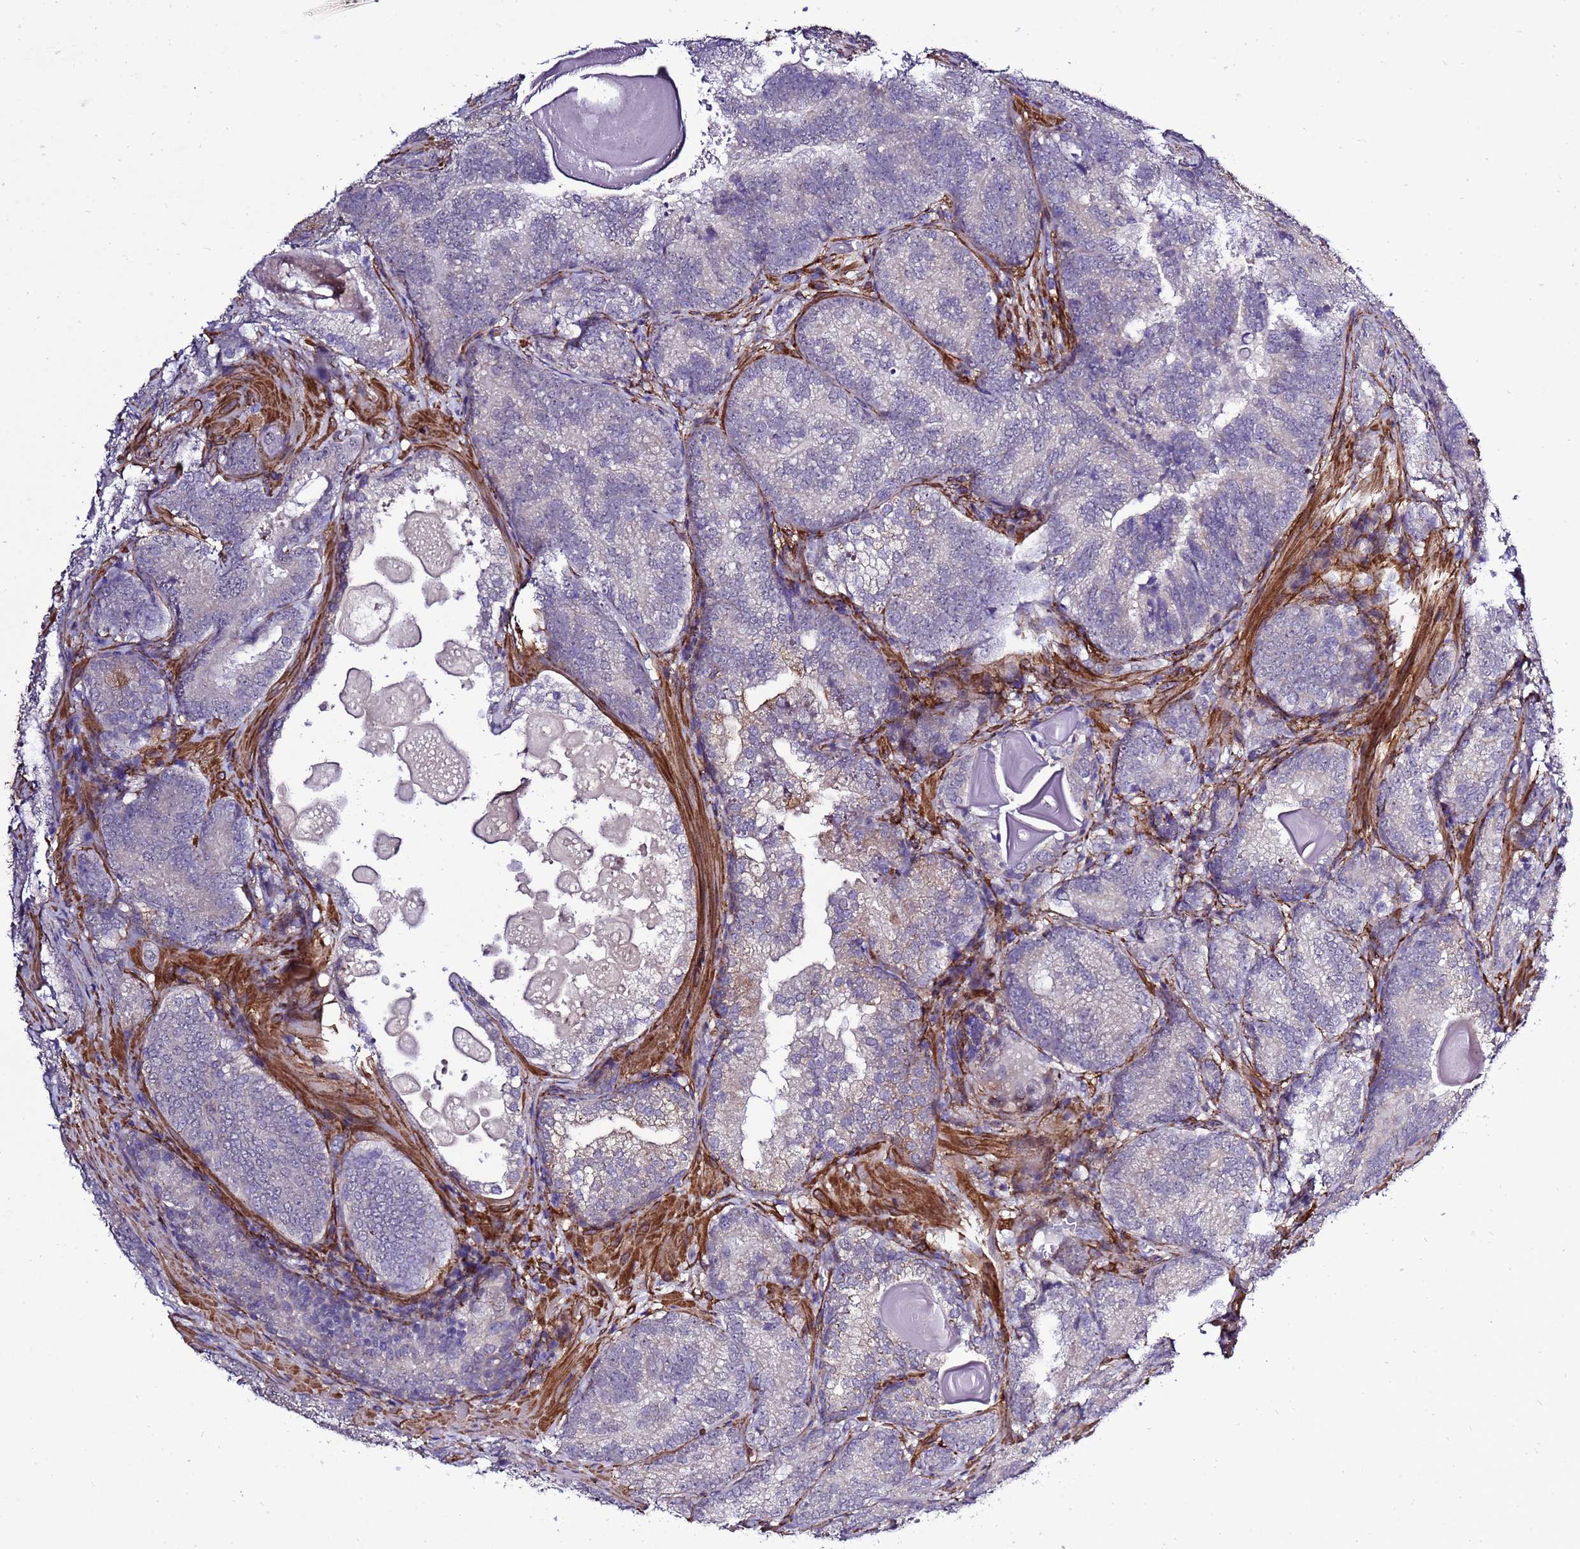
{"staining": {"intensity": "negative", "quantity": "none", "location": "none"}, "tissue": "prostate cancer", "cell_type": "Tumor cells", "image_type": "cancer", "snomed": [{"axis": "morphology", "description": "Adenocarcinoma, High grade"}, {"axis": "topography", "description": "Prostate"}], "caption": "A photomicrograph of prostate high-grade adenocarcinoma stained for a protein exhibits no brown staining in tumor cells. Nuclei are stained in blue.", "gene": "GZF1", "patient": {"sex": "male", "age": 66}}